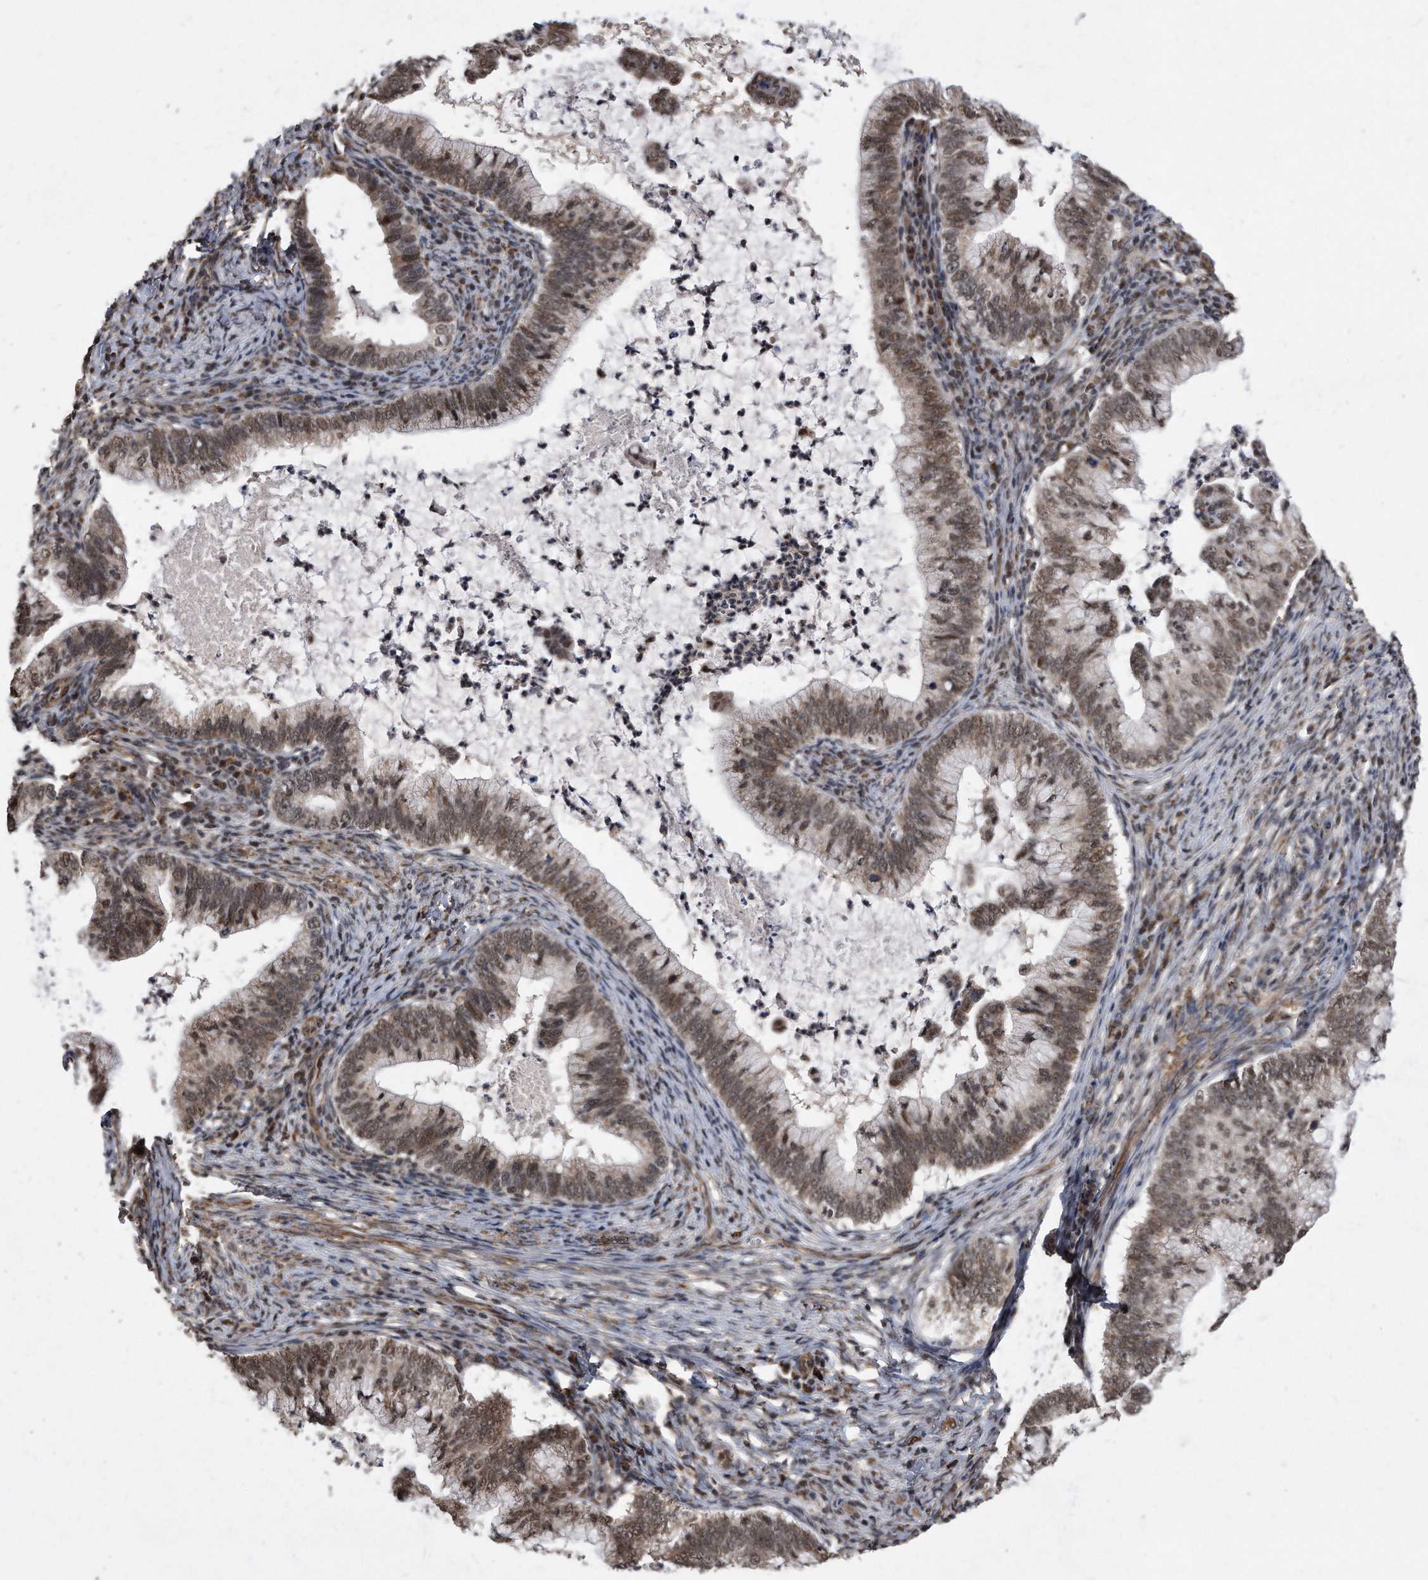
{"staining": {"intensity": "moderate", "quantity": ">75%", "location": "nuclear"}, "tissue": "cervical cancer", "cell_type": "Tumor cells", "image_type": "cancer", "snomed": [{"axis": "morphology", "description": "Adenocarcinoma, NOS"}, {"axis": "topography", "description": "Cervix"}], "caption": "DAB immunohistochemical staining of cervical cancer shows moderate nuclear protein staining in about >75% of tumor cells. Immunohistochemistry (ihc) stains the protein of interest in brown and the nuclei are stained blue.", "gene": "DUSP22", "patient": {"sex": "female", "age": 36}}